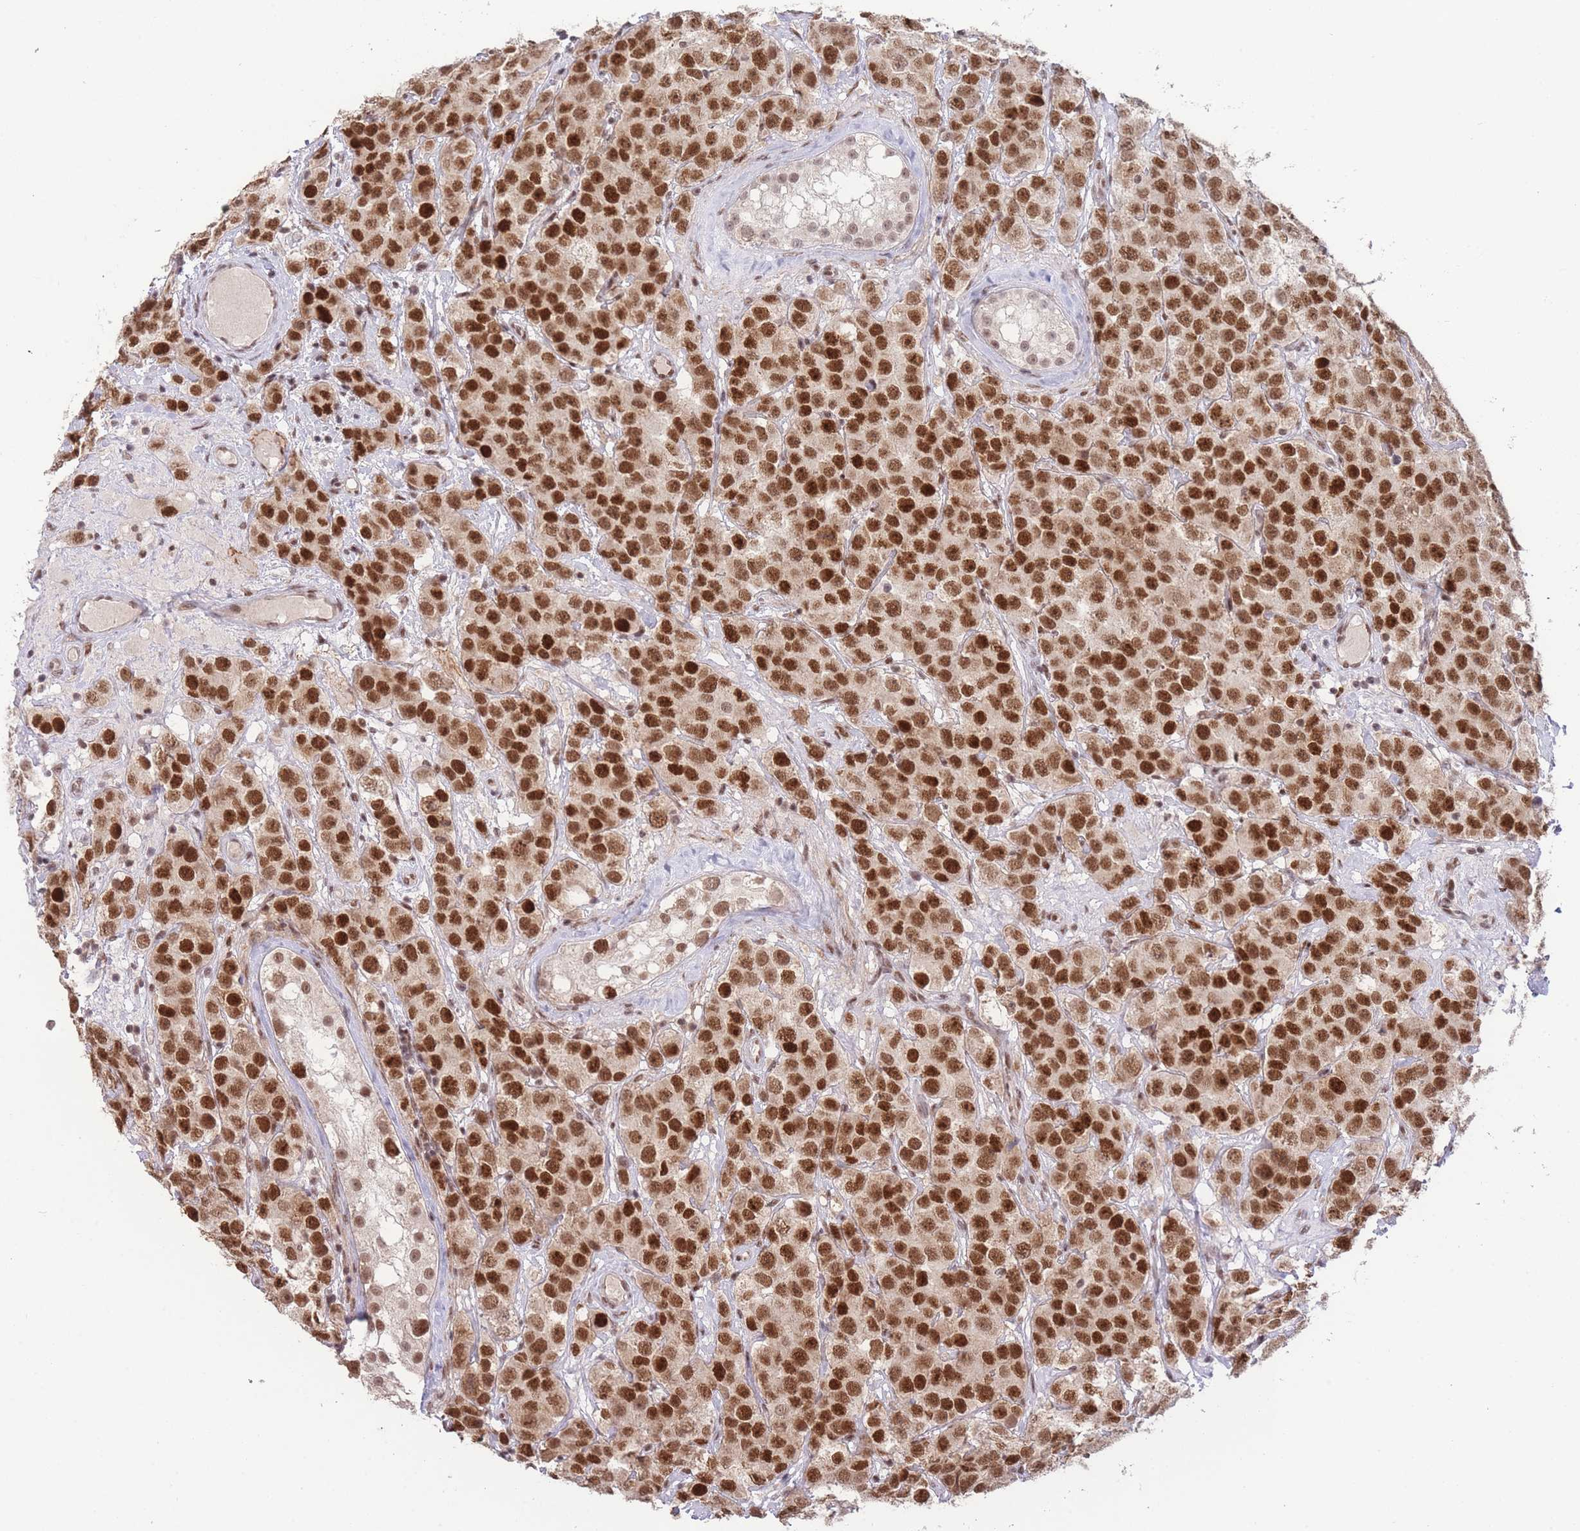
{"staining": {"intensity": "strong", "quantity": ">75%", "location": "nuclear"}, "tissue": "testis cancer", "cell_type": "Tumor cells", "image_type": "cancer", "snomed": [{"axis": "morphology", "description": "Seminoma, NOS"}, {"axis": "topography", "description": "Testis"}], "caption": "Strong nuclear expression for a protein is appreciated in approximately >75% of tumor cells of testis seminoma using immunohistochemistry (IHC).", "gene": "CARD8", "patient": {"sex": "male", "age": 28}}